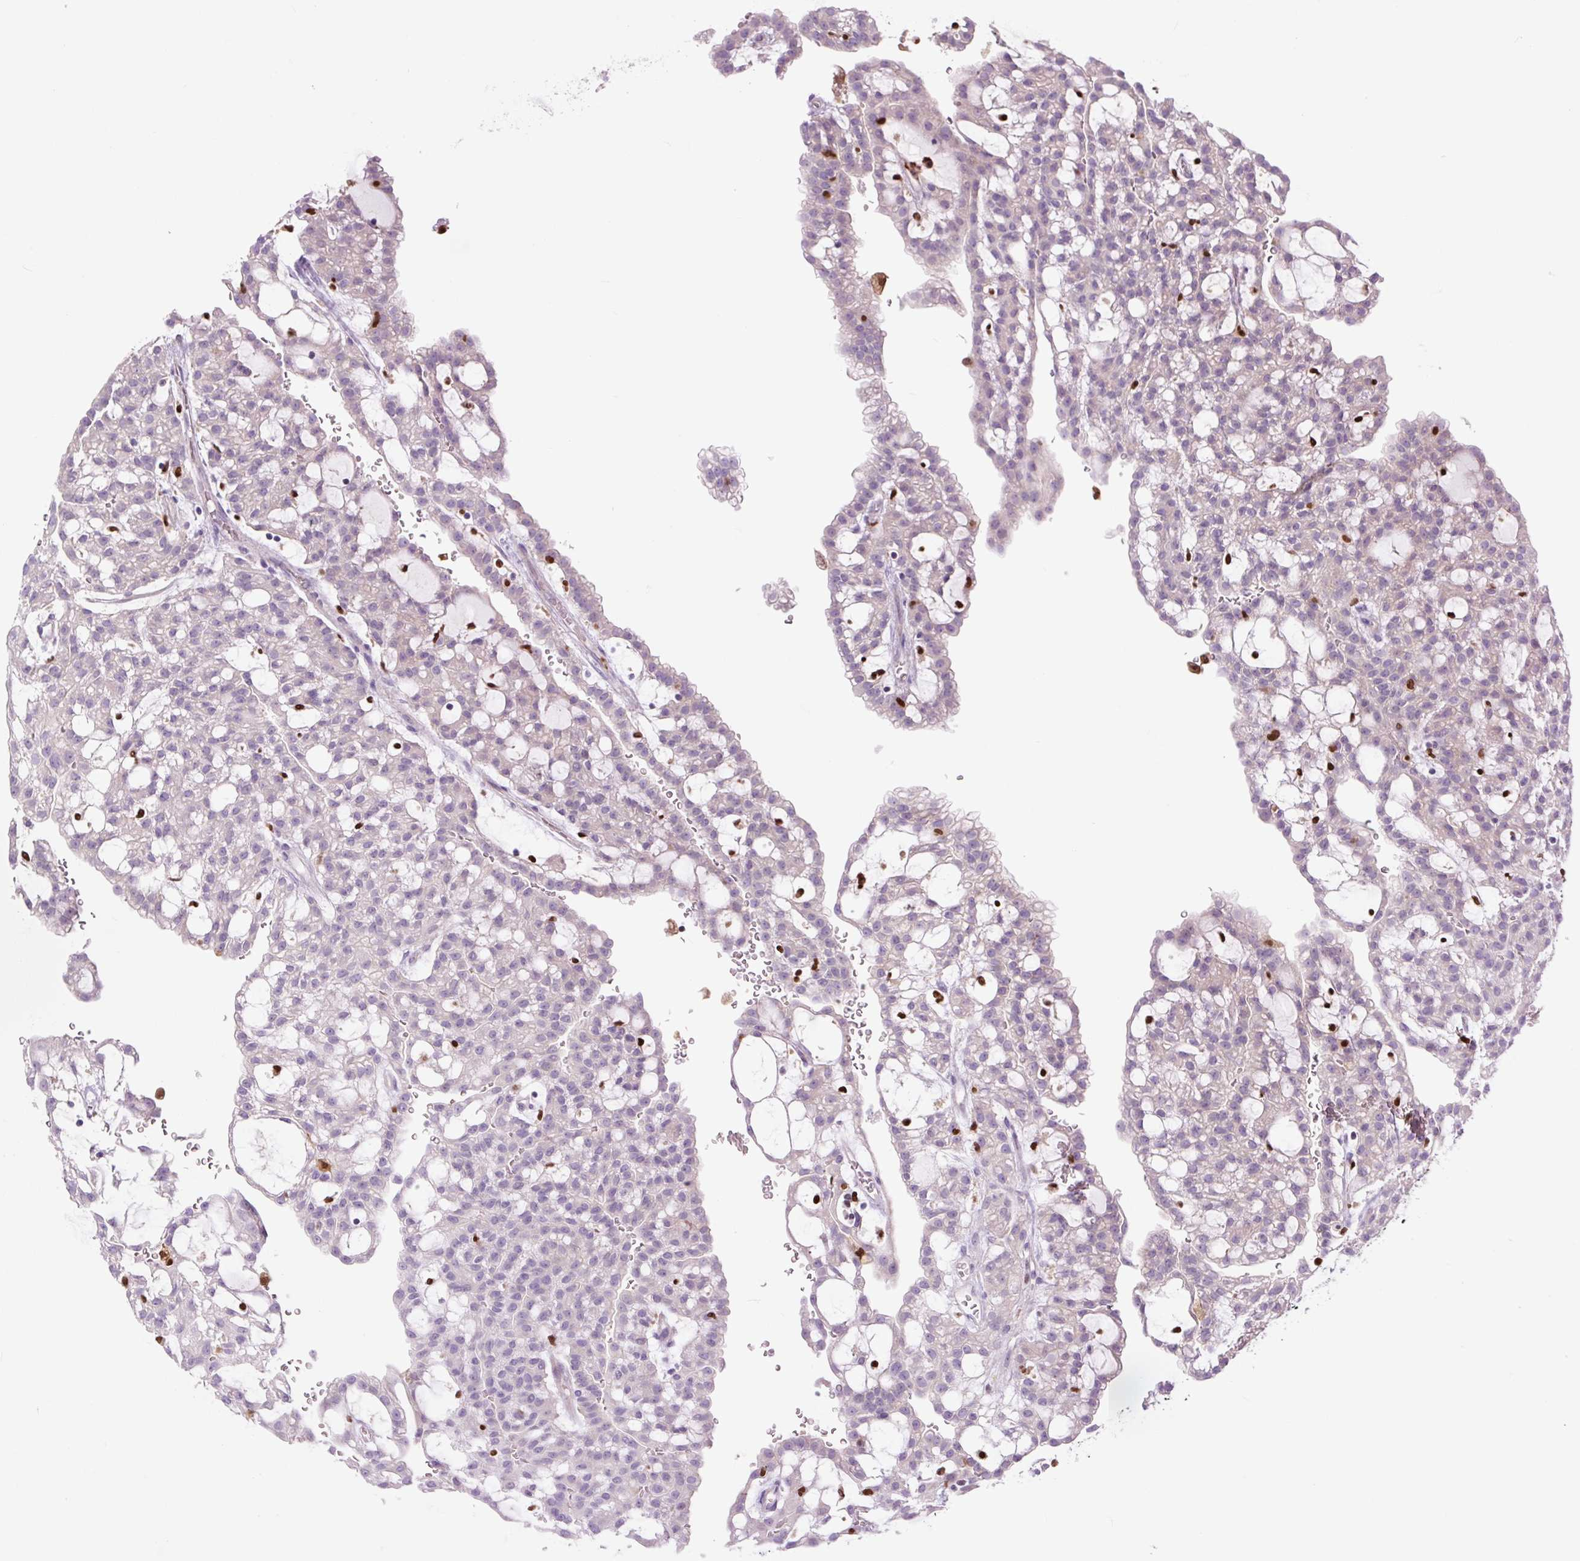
{"staining": {"intensity": "negative", "quantity": "none", "location": "none"}, "tissue": "renal cancer", "cell_type": "Tumor cells", "image_type": "cancer", "snomed": [{"axis": "morphology", "description": "Adenocarcinoma, NOS"}, {"axis": "topography", "description": "Kidney"}], "caption": "This micrograph is of adenocarcinoma (renal) stained with immunohistochemistry to label a protein in brown with the nuclei are counter-stained blue. There is no positivity in tumor cells.", "gene": "SPI1", "patient": {"sex": "male", "age": 63}}